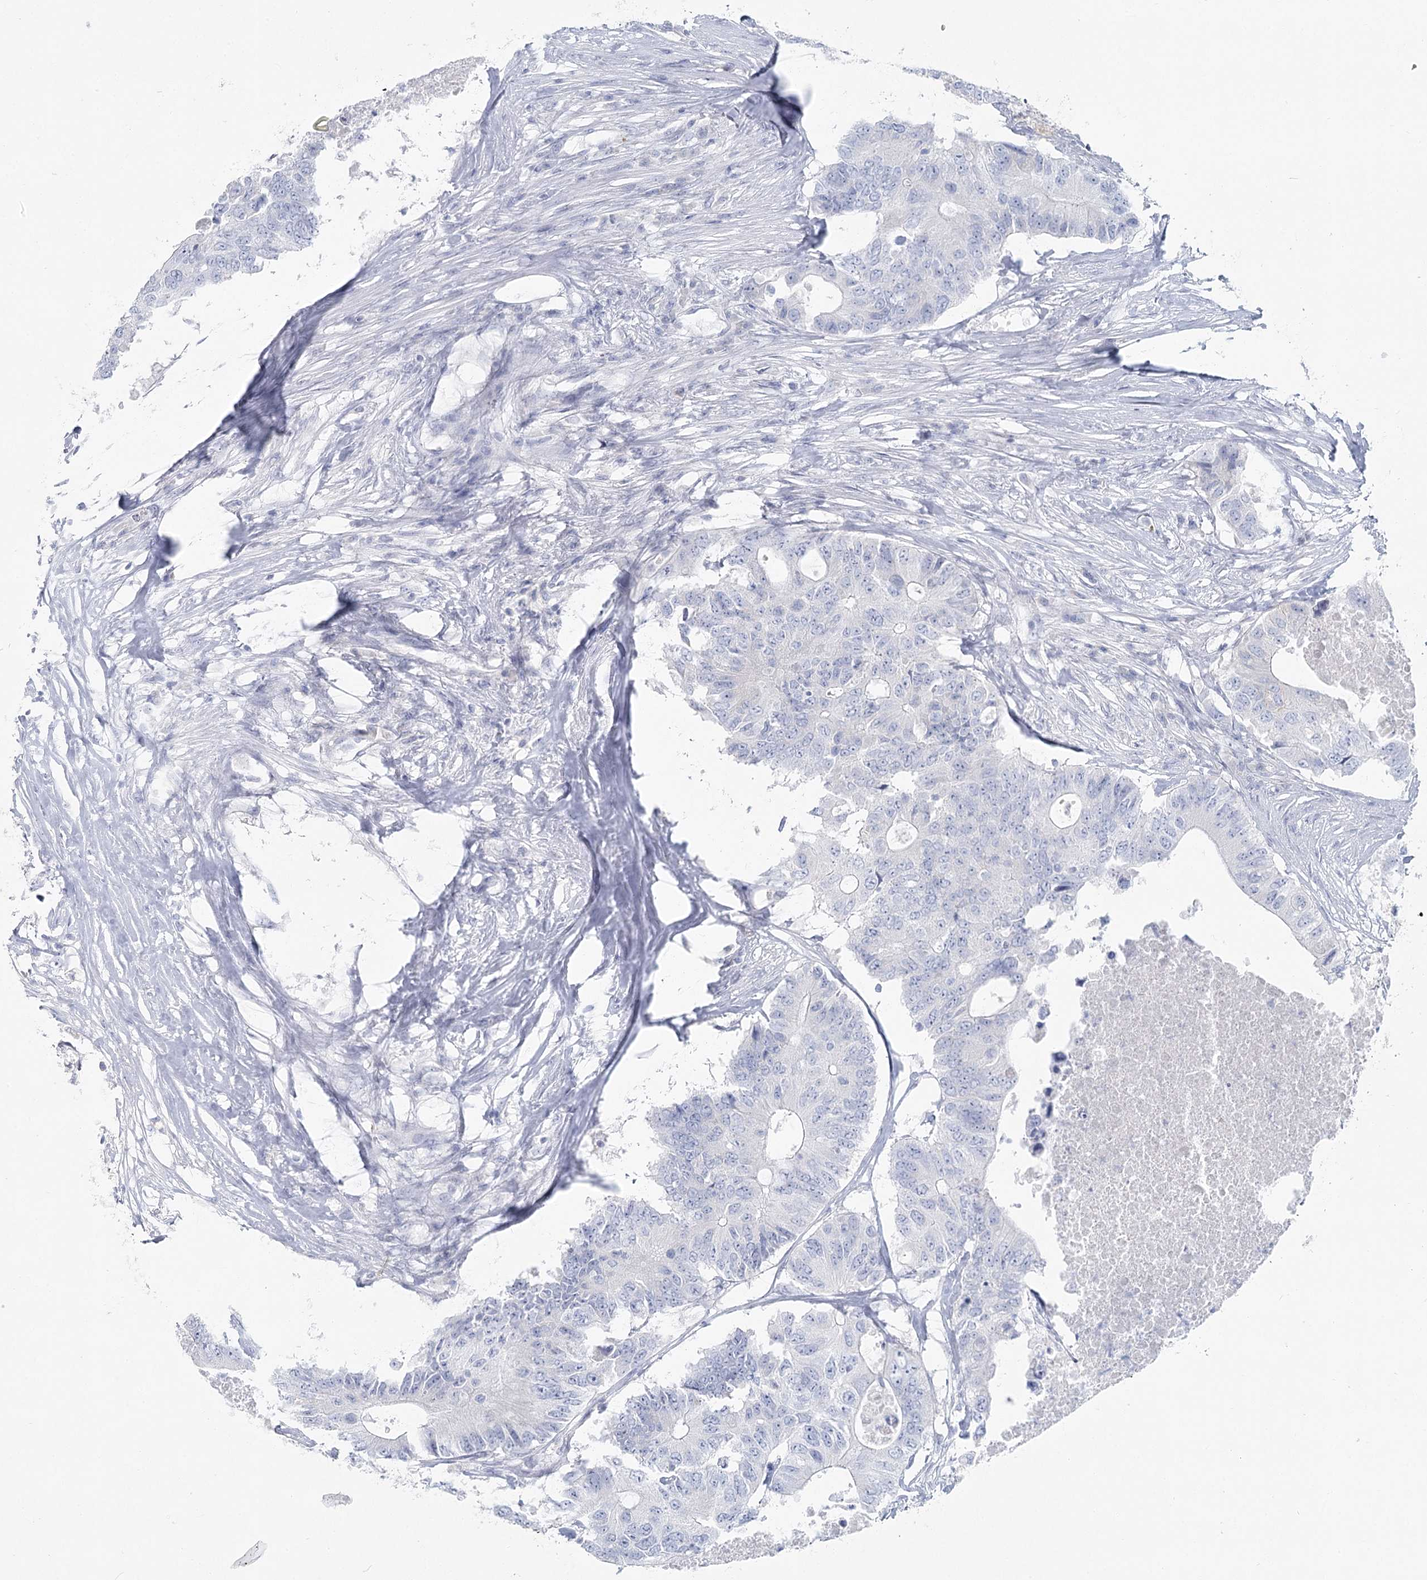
{"staining": {"intensity": "negative", "quantity": "none", "location": "none"}, "tissue": "colorectal cancer", "cell_type": "Tumor cells", "image_type": "cancer", "snomed": [{"axis": "morphology", "description": "Adenocarcinoma, NOS"}, {"axis": "topography", "description": "Colon"}], "caption": "This is an immunohistochemistry (IHC) image of colorectal cancer (adenocarcinoma). There is no staining in tumor cells.", "gene": "IFIT5", "patient": {"sex": "male", "age": 71}}